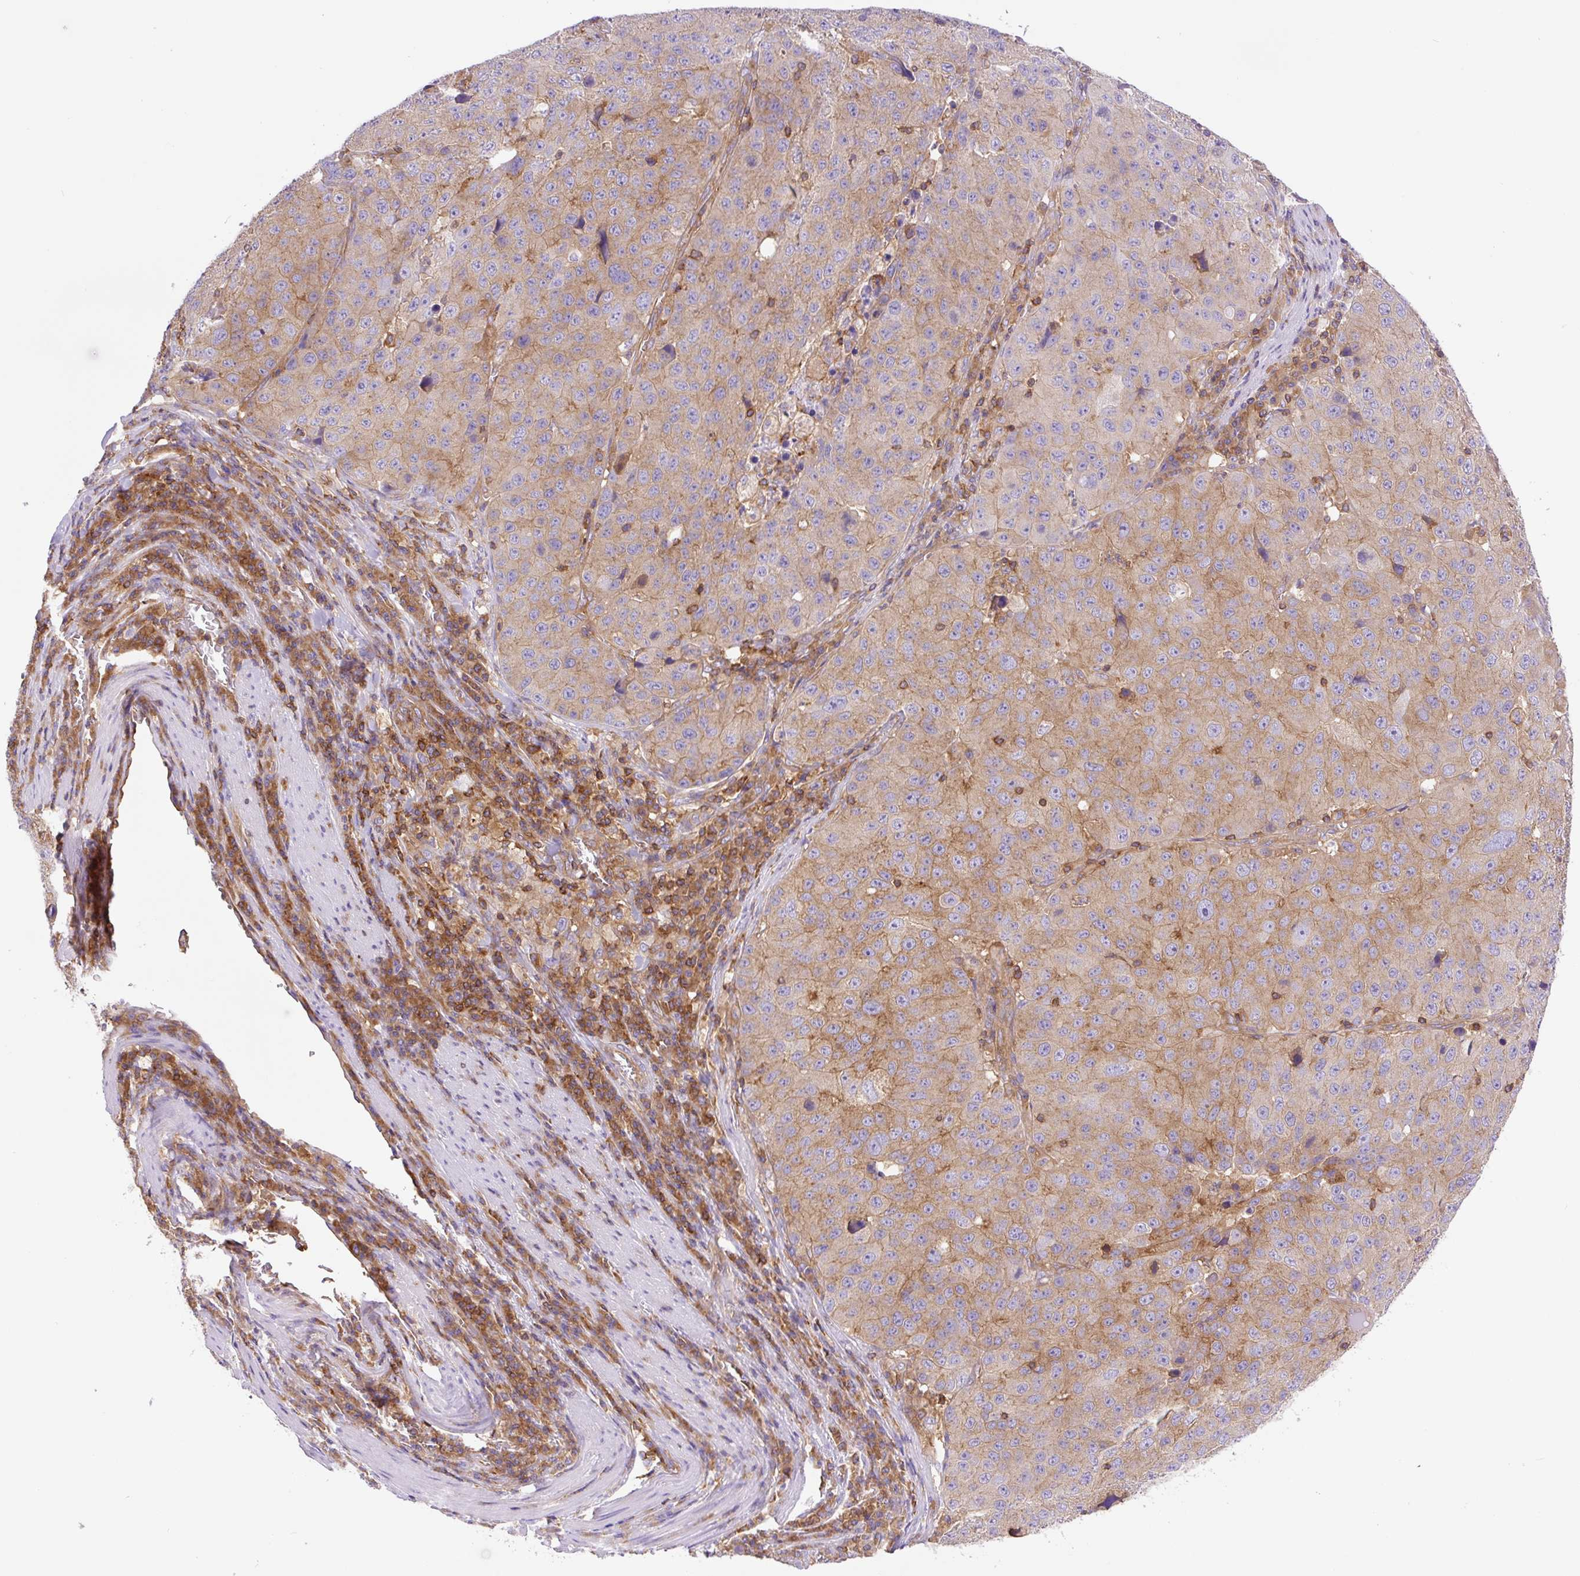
{"staining": {"intensity": "moderate", "quantity": "25%-75%", "location": "cytoplasmic/membranous"}, "tissue": "stomach cancer", "cell_type": "Tumor cells", "image_type": "cancer", "snomed": [{"axis": "morphology", "description": "Adenocarcinoma, NOS"}, {"axis": "topography", "description": "Stomach"}], "caption": "Moderate cytoplasmic/membranous protein positivity is present in about 25%-75% of tumor cells in stomach cancer. Using DAB (brown) and hematoxylin (blue) stains, captured at high magnification using brightfield microscopy.", "gene": "DNM2", "patient": {"sex": "male", "age": 71}}